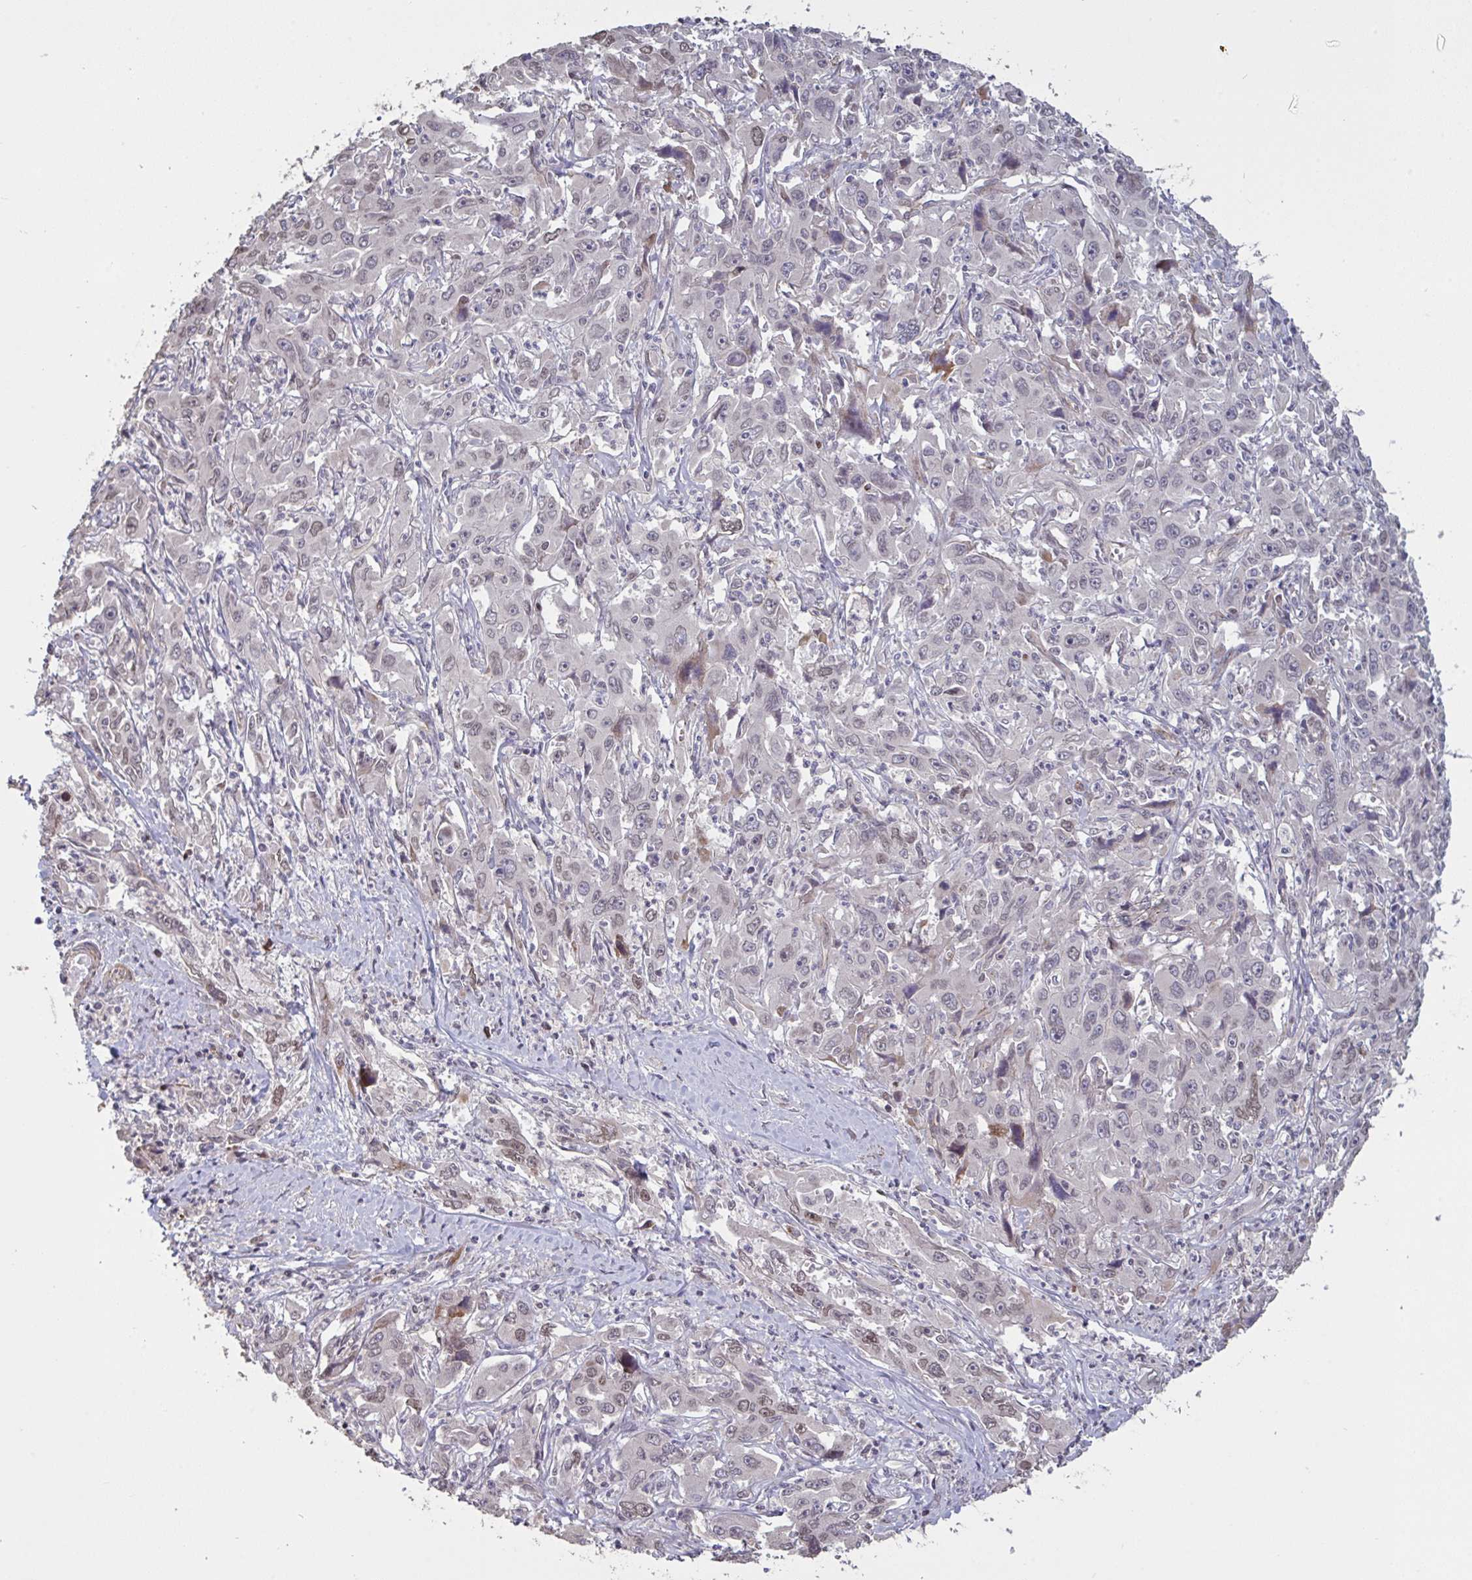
{"staining": {"intensity": "weak", "quantity": "<25%", "location": "nuclear"}, "tissue": "liver cancer", "cell_type": "Tumor cells", "image_type": "cancer", "snomed": [{"axis": "morphology", "description": "Carcinoma, Hepatocellular, NOS"}, {"axis": "topography", "description": "Liver"}], "caption": "Protein analysis of liver cancer reveals no significant staining in tumor cells. (Immunohistochemistry, brightfield microscopy, high magnification).", "gene": "IPO5", "patient": {"sex": "male", "age": 63}}